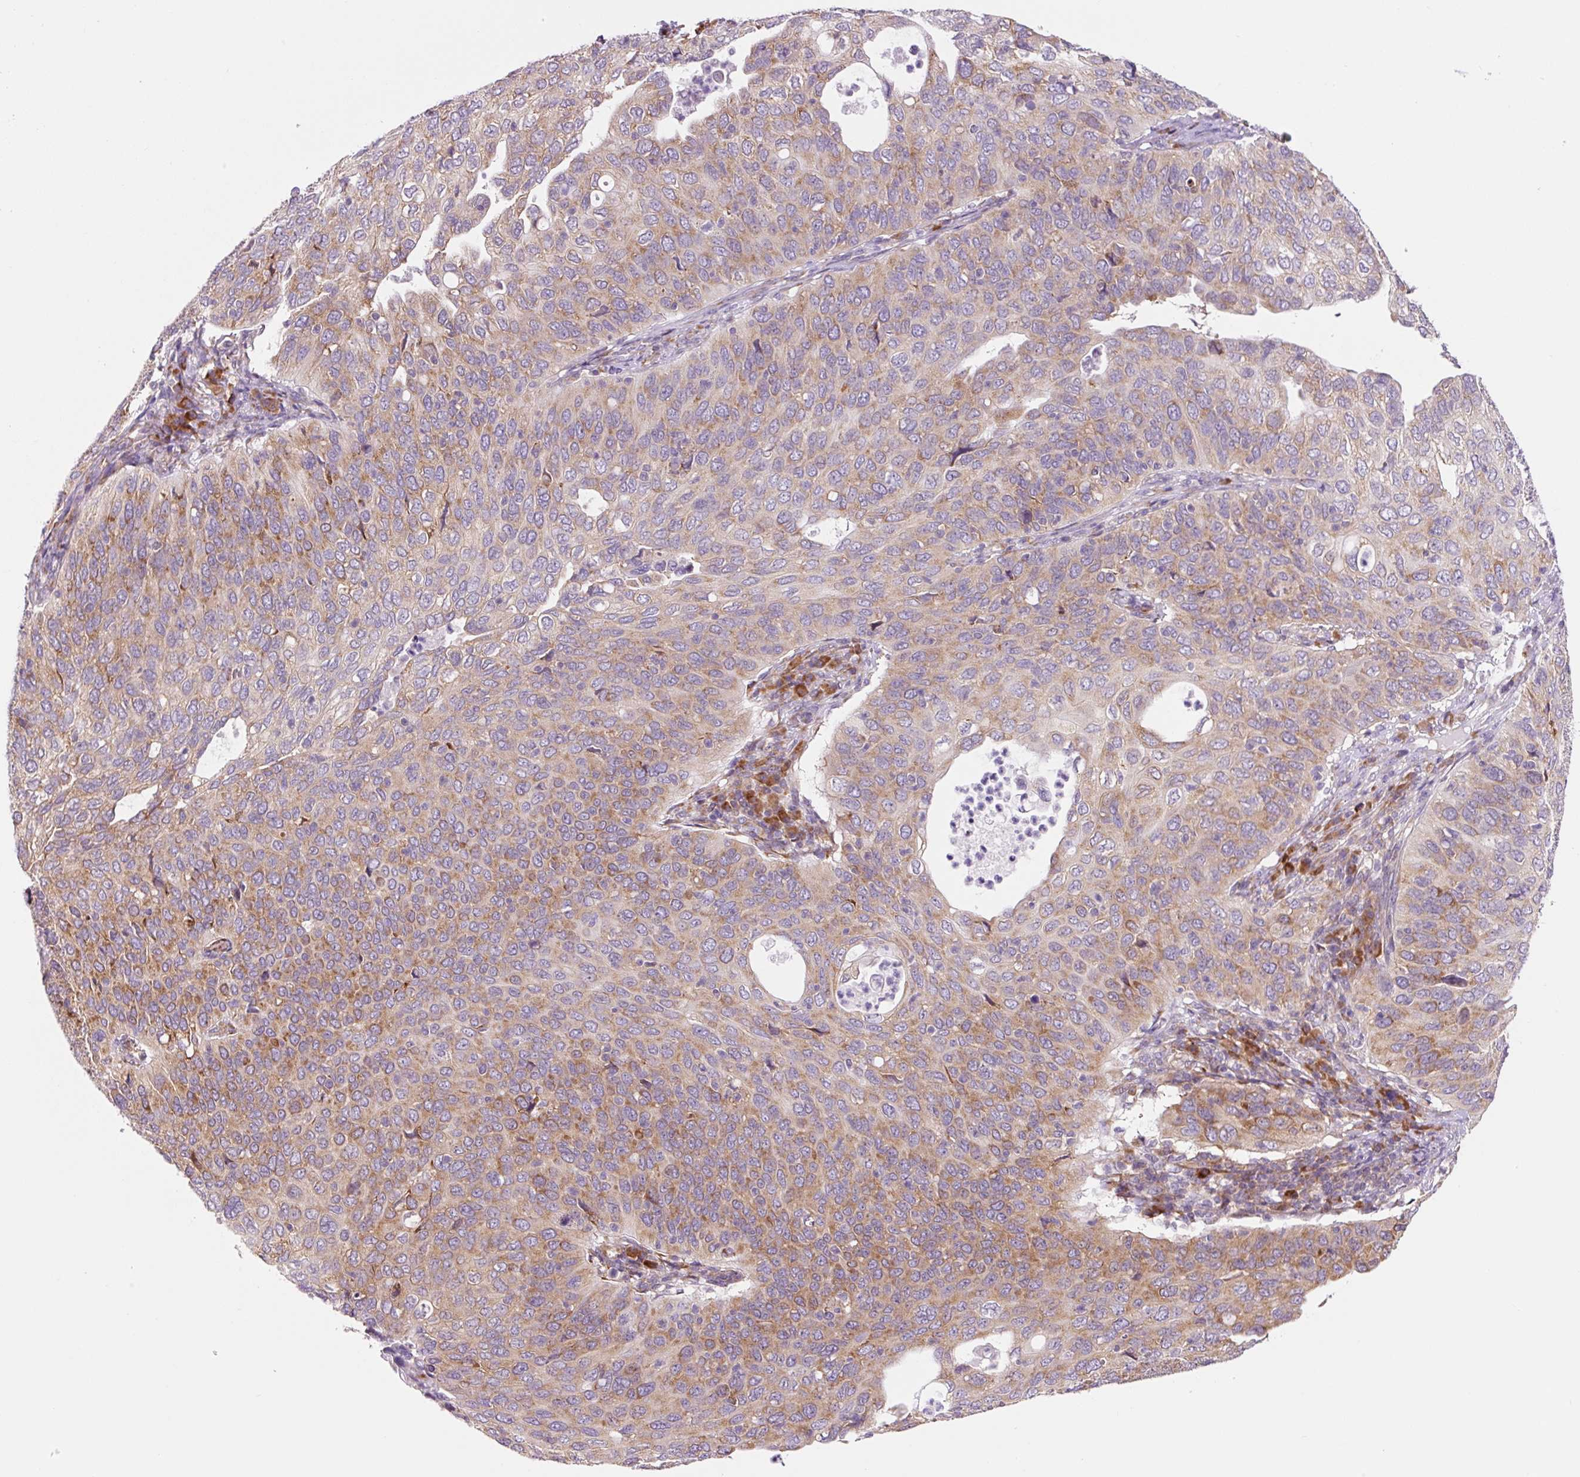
{"staining": {"intensity": "moderate", "quantity": ">75%", "location": "cytoplasmic/membranous"}, "tissue": "cervical cancer", "cell_type": "Tumor cells", "image_type": "cancer", "snomed": [{"axis": "morphology", "description": "Squamous cell carcinoma, NOS"}, {"axis": "topography", "description": "Cervix"}], "caption": "Immunohistochemical staining of cervical cancer demonstrates medium levels of moderate cytoplasmic/membranous protein expression in approximately >75% of tumor cells.", "gene": "RPL41", "patient": {"sex": "female", "age": 36}}